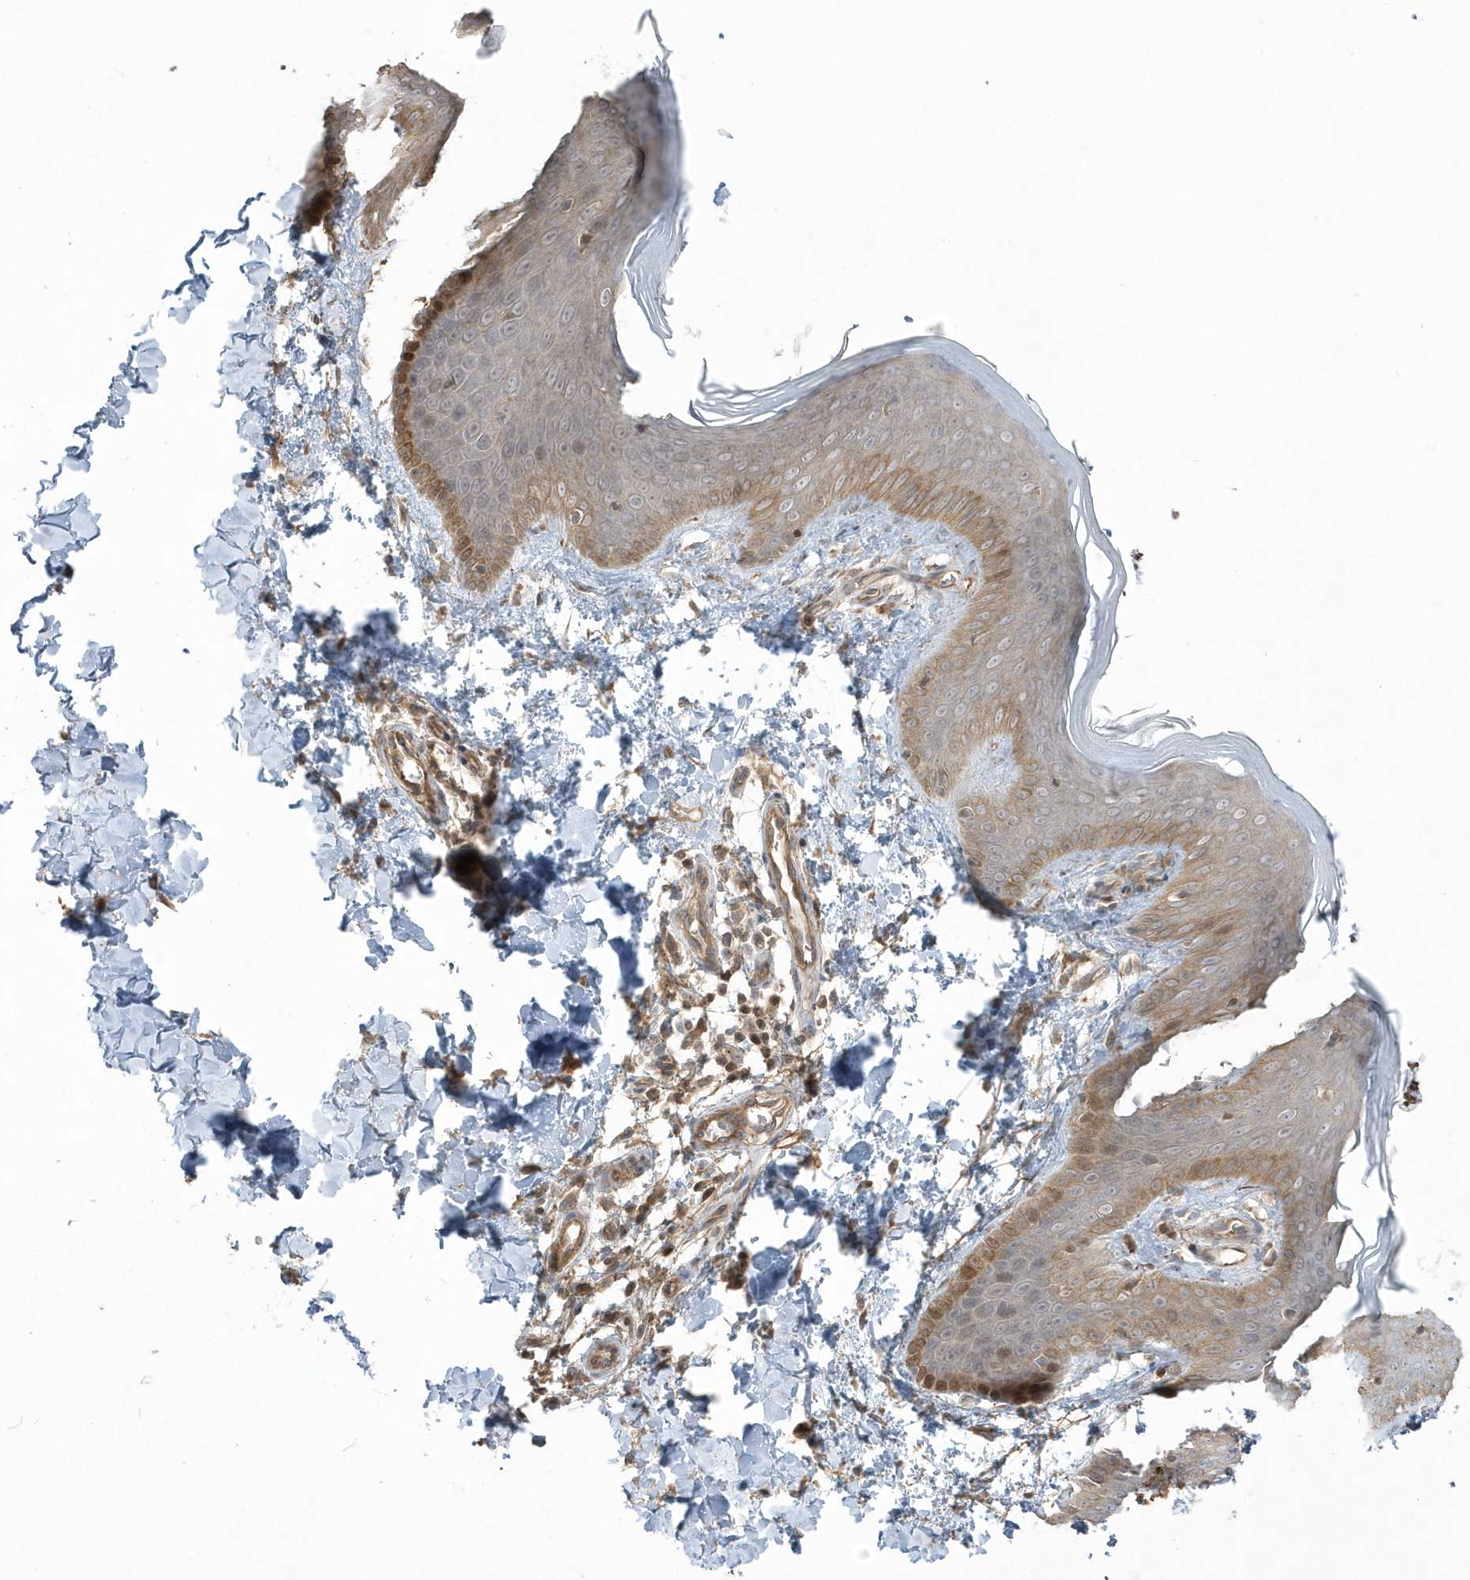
{"staining": {"intensity": "moderate", "quantity": ">75%", "location": "cytoplasmic/membranous"}, "tissue": "skin", "cell_type": "Fibroblasts", "image_type": "normal", "snomed": [{"axis": "morphology", "description": "Normal tissue, NOS"}, {"axis": "topography", "description": "Skin"}], "caption": "DAB (3,3'-diaminobenzidine) immunohistochemical staining of normal skin demonstrates moderate cytoplasmic/membranous protein expression in about >75% of fibroblasts.", "gene": "ARMC8", "patient": {"sex": "male", "age": 36}}